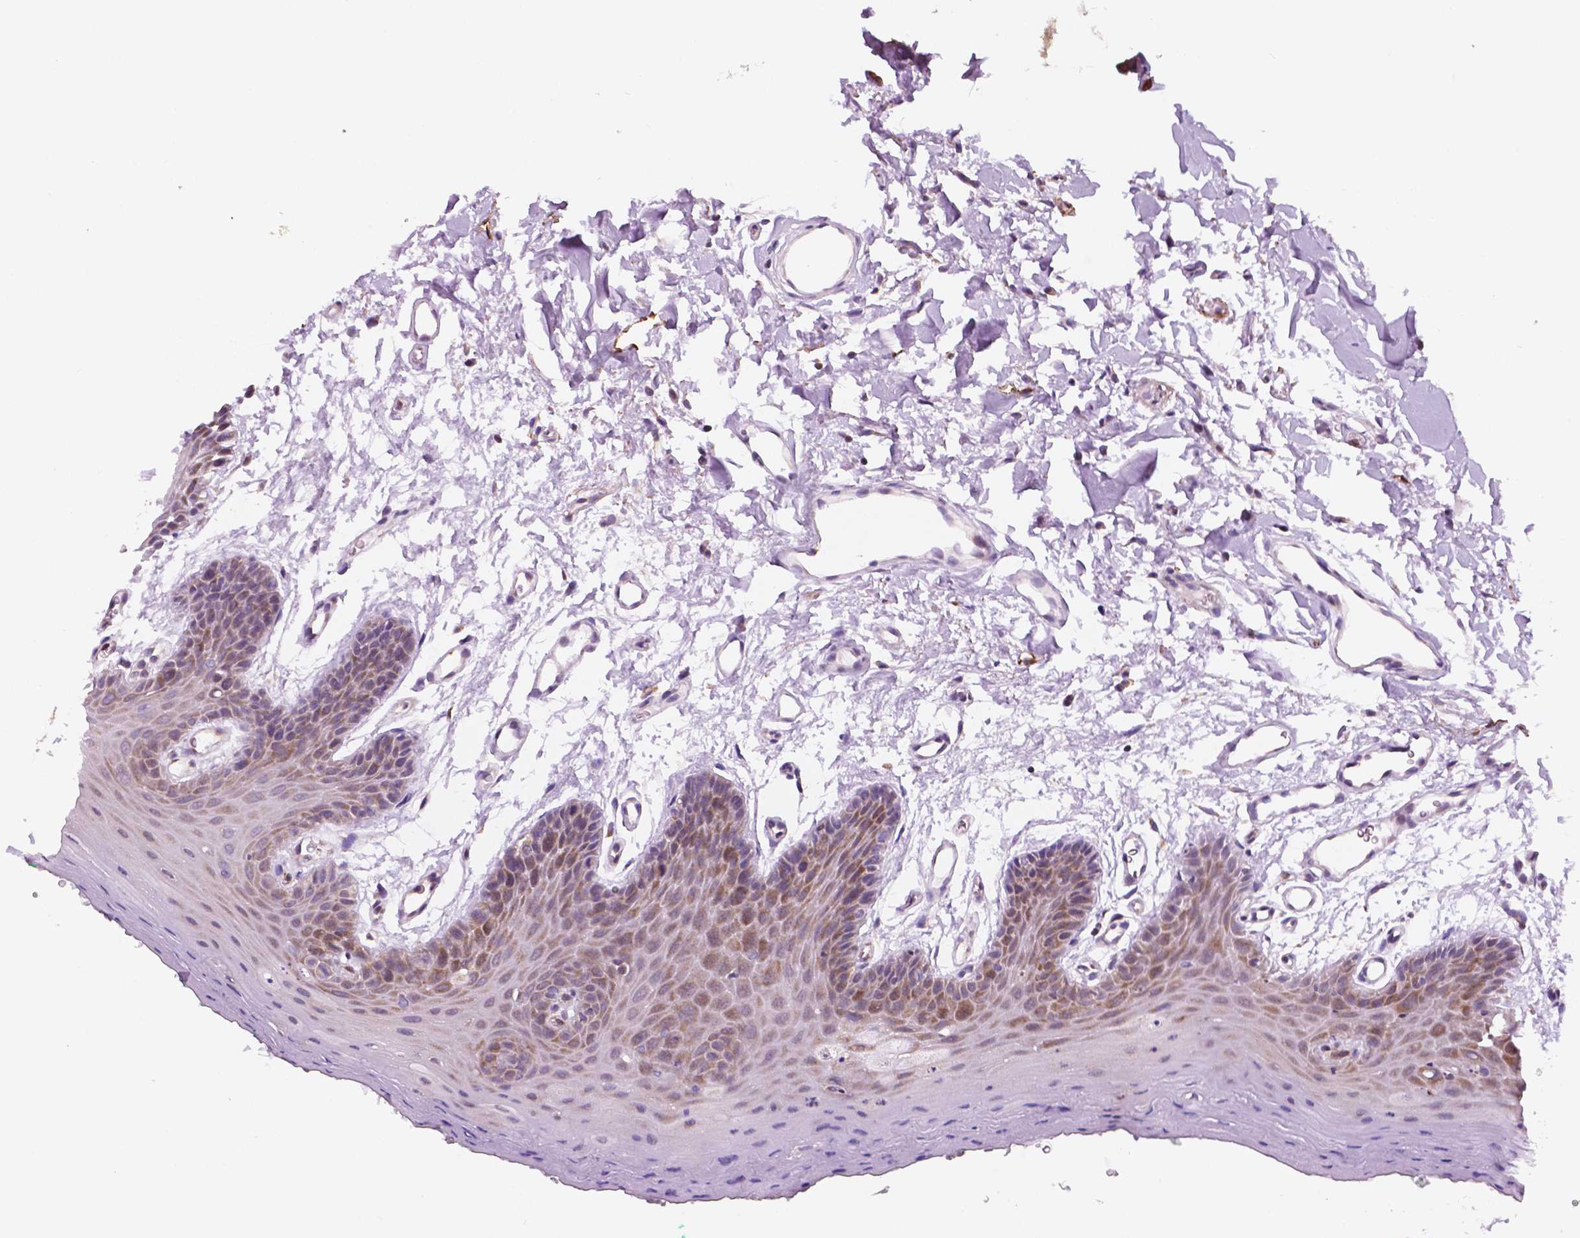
{"staining": {"intensity": "moderate", "quantity": "25%-75%", "location": "cytoplasmic/membranous,nuclear"}, "tissue": "oral mucosa", "cell_type": "Squamous epithelial cells", "image_type": "normal", "snomed": [{"axis": "morphology", "description": "Normal tissue, NOS"}, {"axis": "morphology", "description": "Squamous cell carcinoma, NOS"}, {"axis": "topography", "description": "Oral tissue"}, {"axis": "topography", "description": "Head-Neck"}], "caption": "Oral mucosa stained with a brown dye shows moderate cytoplasmic/membranous,nuclear positive staining in approximately 25%-75% of squamous epithelial cells.", "gene": "GEMIN4", "patient": {"sex": "female", "age": 50}}